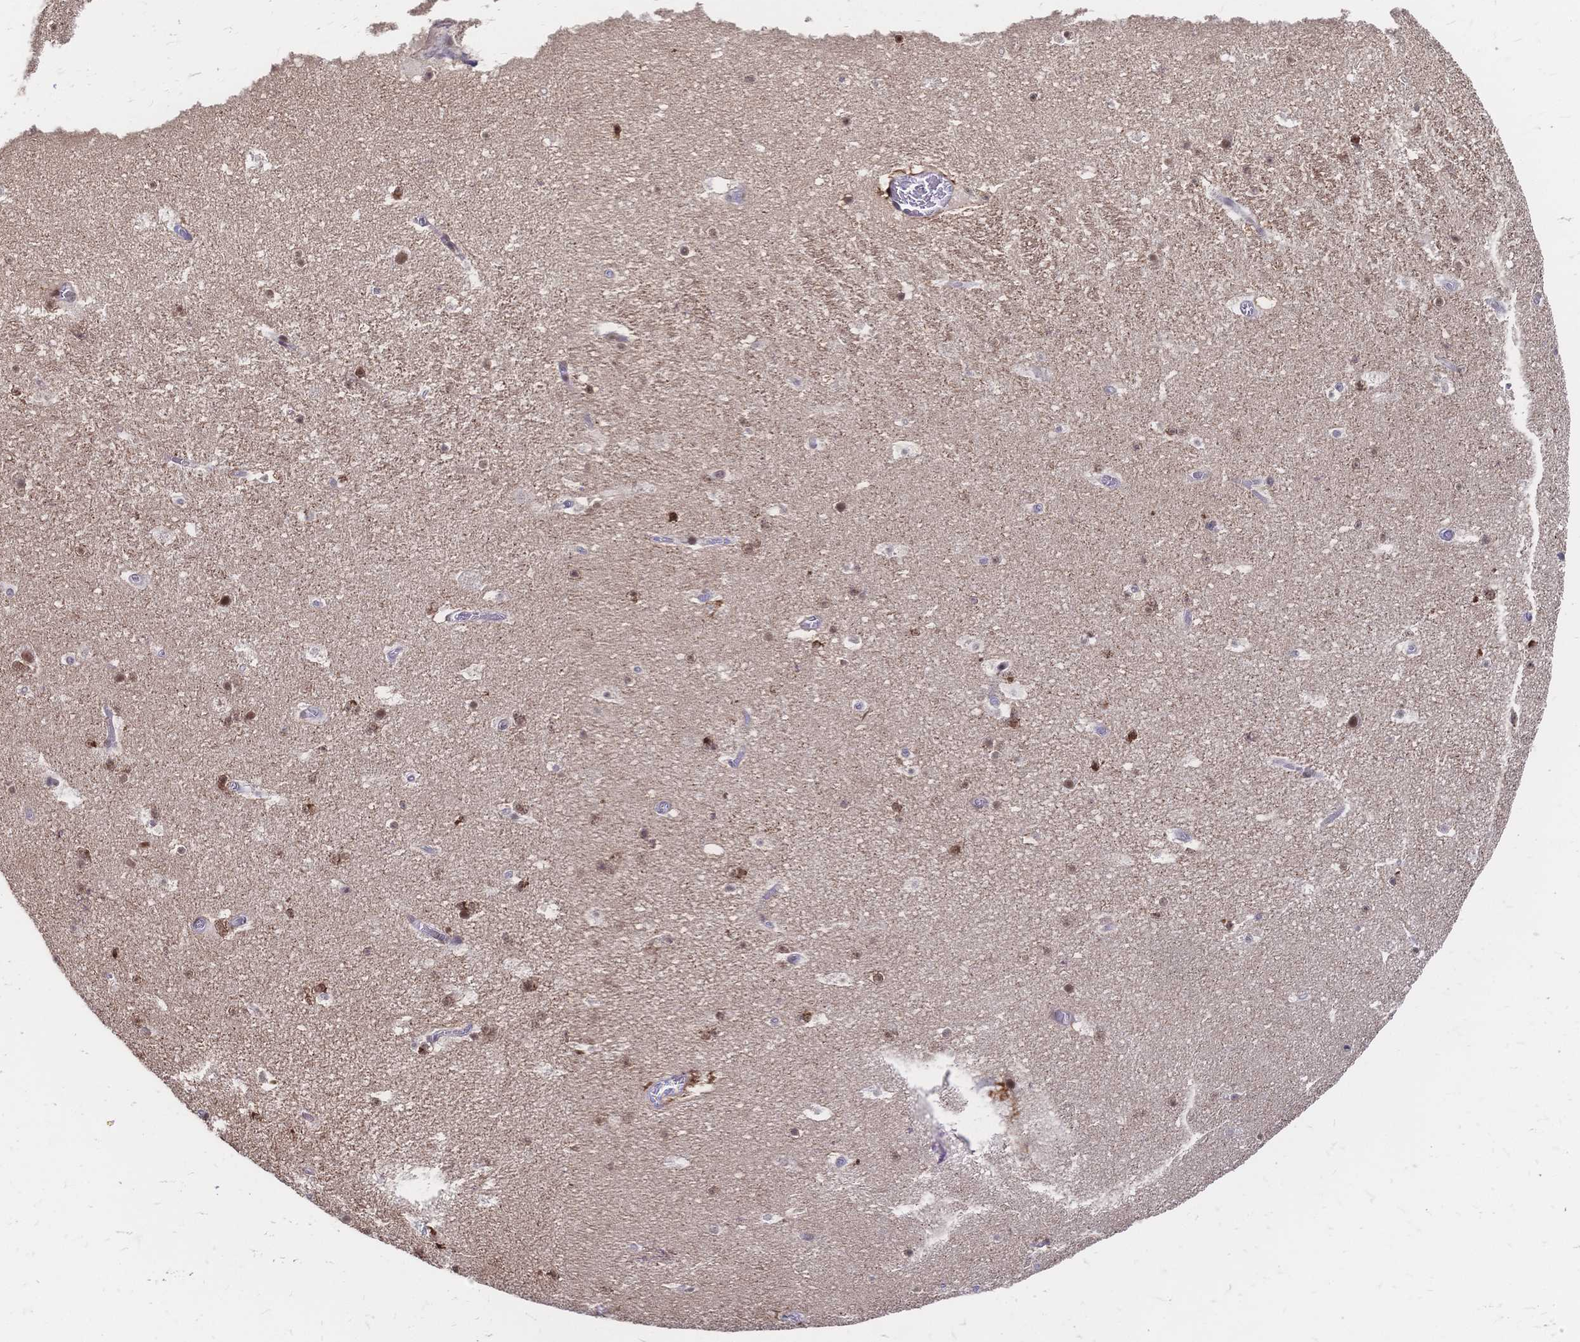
{"staining": {"intensity": "moderate", "quantity": "<25%", "location": "nuclear"}, "tissue": "hippocampus", "cell_type": "Glial cells", "image_type": "normal", "snomed": [{"axis": "morphology", "description": "Normal tissue, NOS"}, {"axis": "topography", "description": "Hippocampus"}], "caption": "DAB immunohistochemical staining of normal human hippocampus shows moderate nuclear protein staining in about <25% of glial cells.", "gene": "NELFA", "patient": {"sex": "female", "age": 42}}